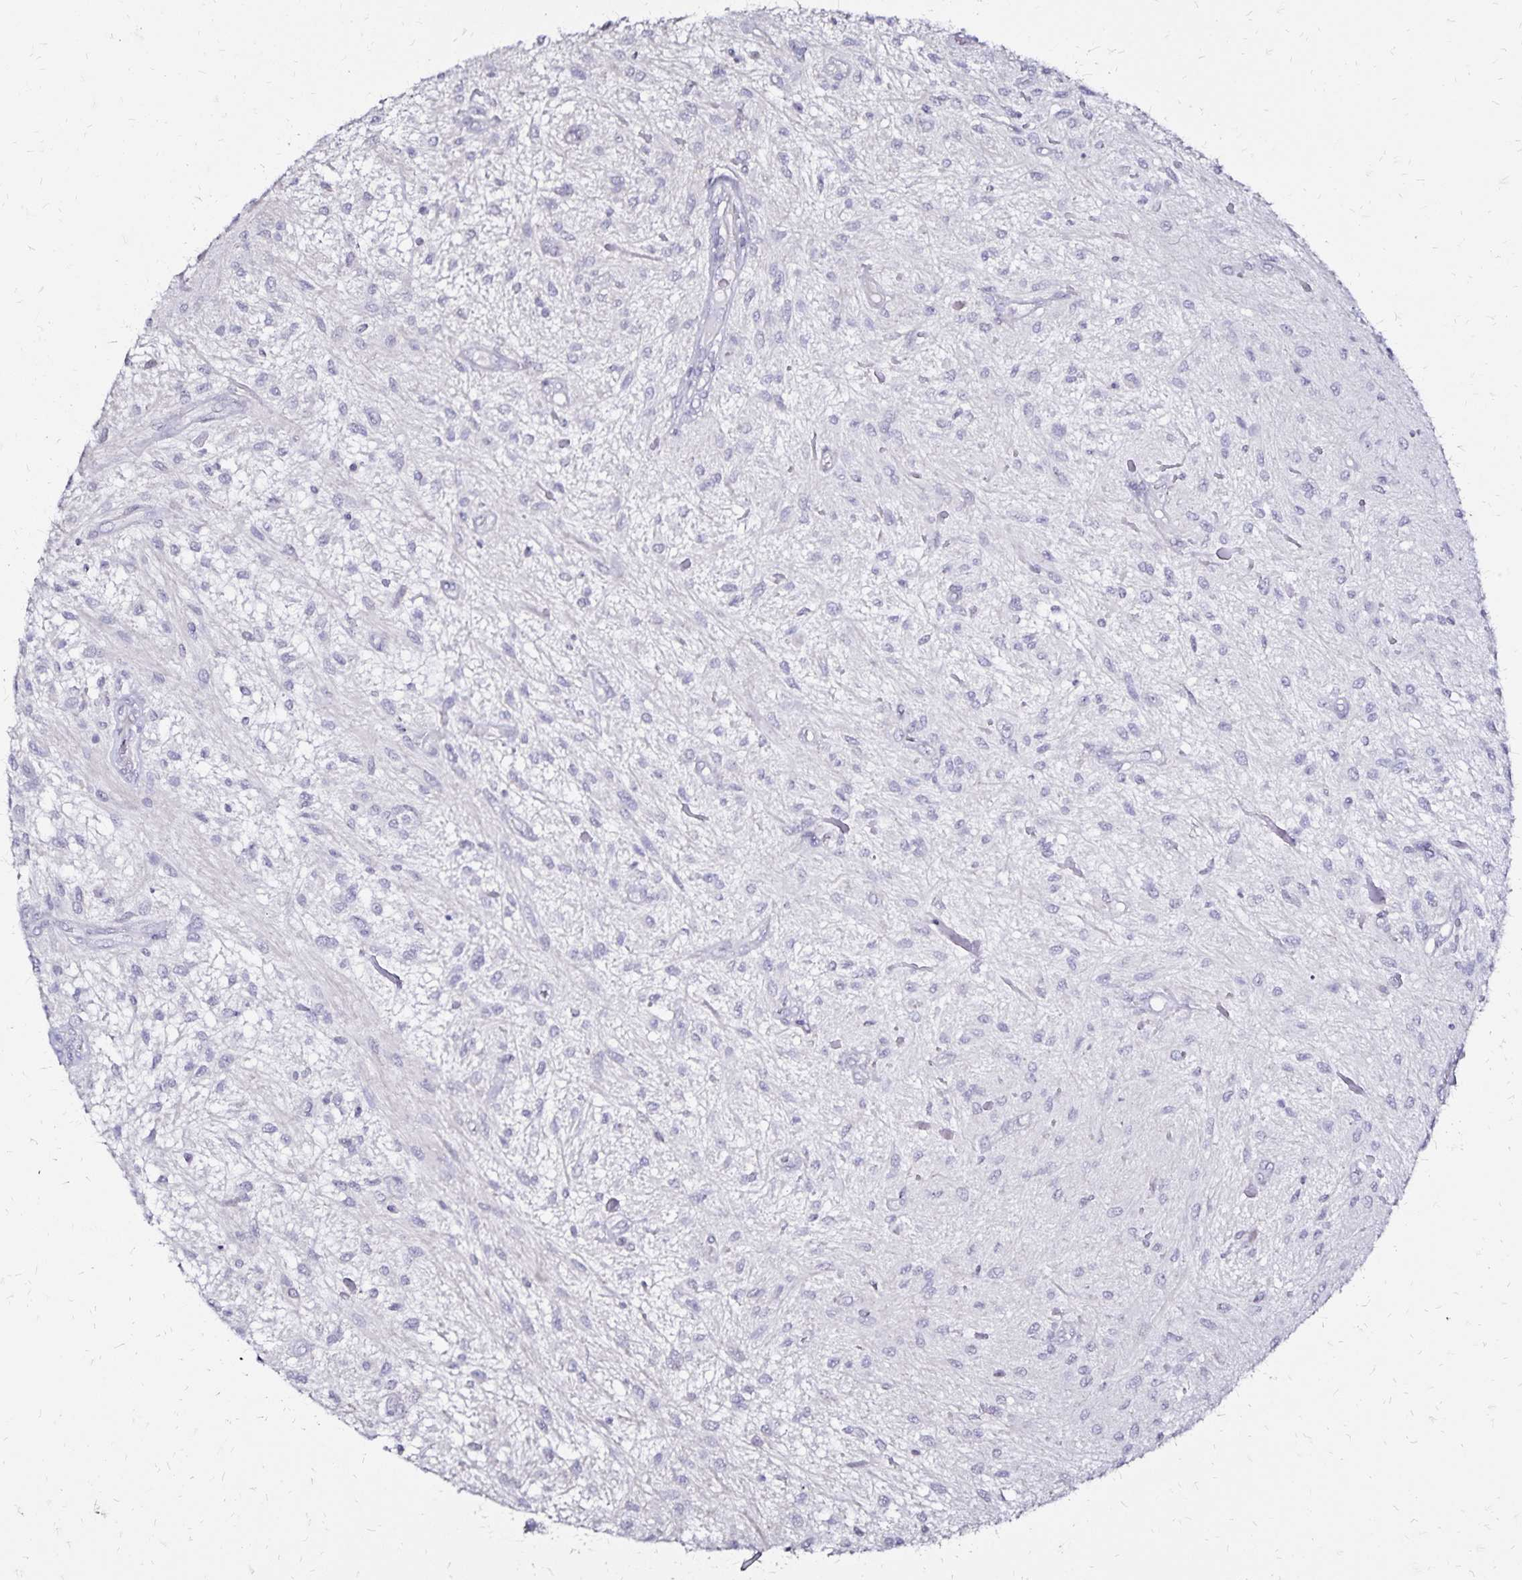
{"staining": {"intensity": "negative", "quantity": "none", "location": "none"}, "tissue": "glioma", "cell_type": "Tumor cells", "image_type": "cancer", "snomed": [{"axis": "morphology", "description": "Glioma, malignant, Low grade"}, {"axis": "topography", "description": "Cerebellum"}], "caption": "Immunohistochemical staining of malignant low-grade glioma displays no significant positivity in tumor cells.", "gene": "SLC5A1", "patient": {"sex": "female", "age": 14}}